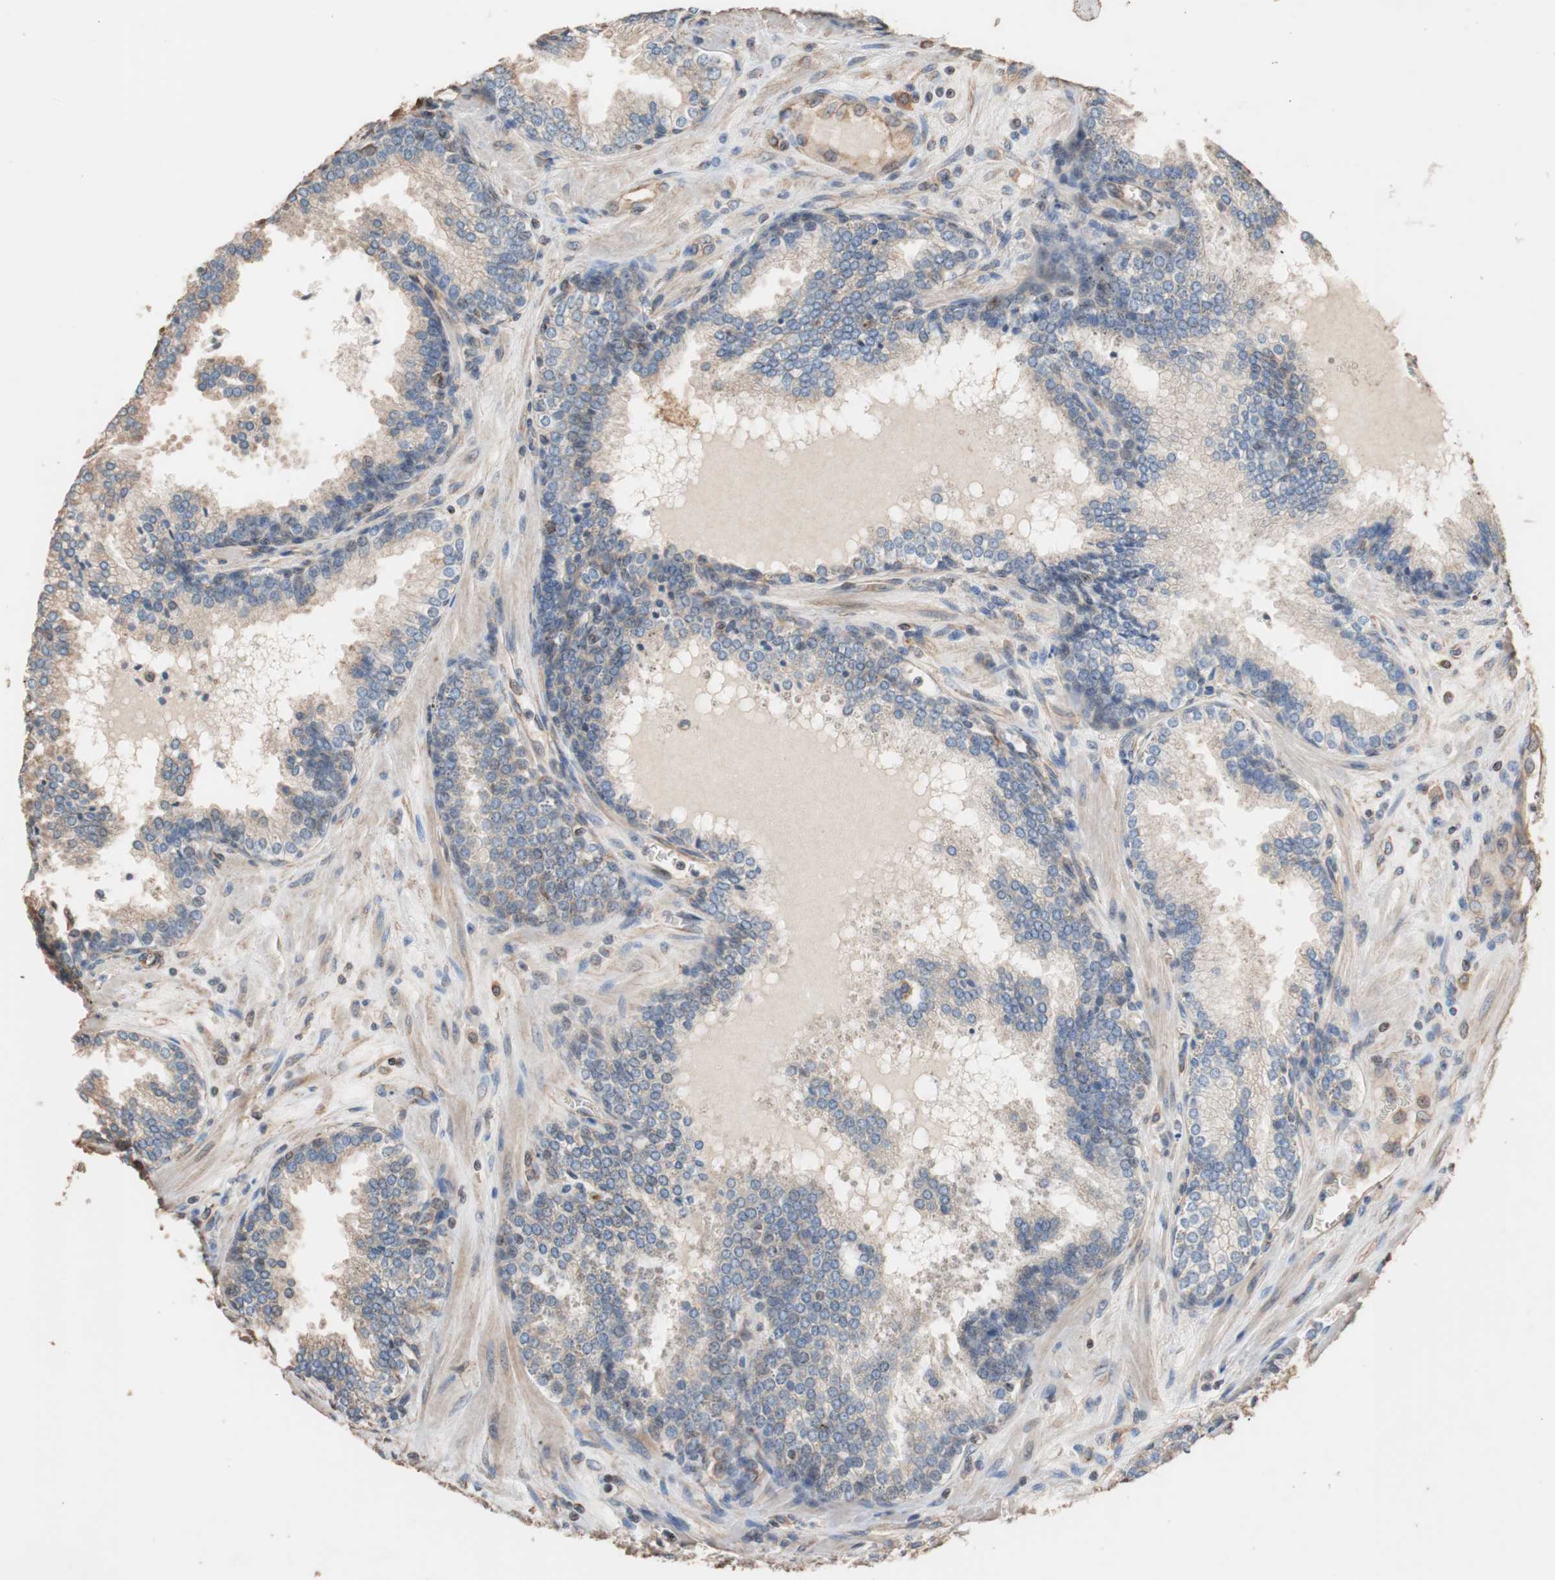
{"staining": {"intensity": "weak", "quantity": "25%-75%", "location": "cytoplasmic/membranous"}, "tissue": "prostate cancer", "cell_type": "Tumor cells", "image_type": "cancer", "snomed": [{"axis": "morphology", "description": "Adenocarcinoma, Low grade"}, {"axis": "topography", "description": "Prostate"}], "caption": "Immunohistochemical staining of low-grade adenocarcinoma (prostate) displays low levels of weak cytoplasmic/membranous positivity in about 25%-75% of tumor cells.", "gene": "TUBB", "patient": {"sex": "male", "age": 60}}